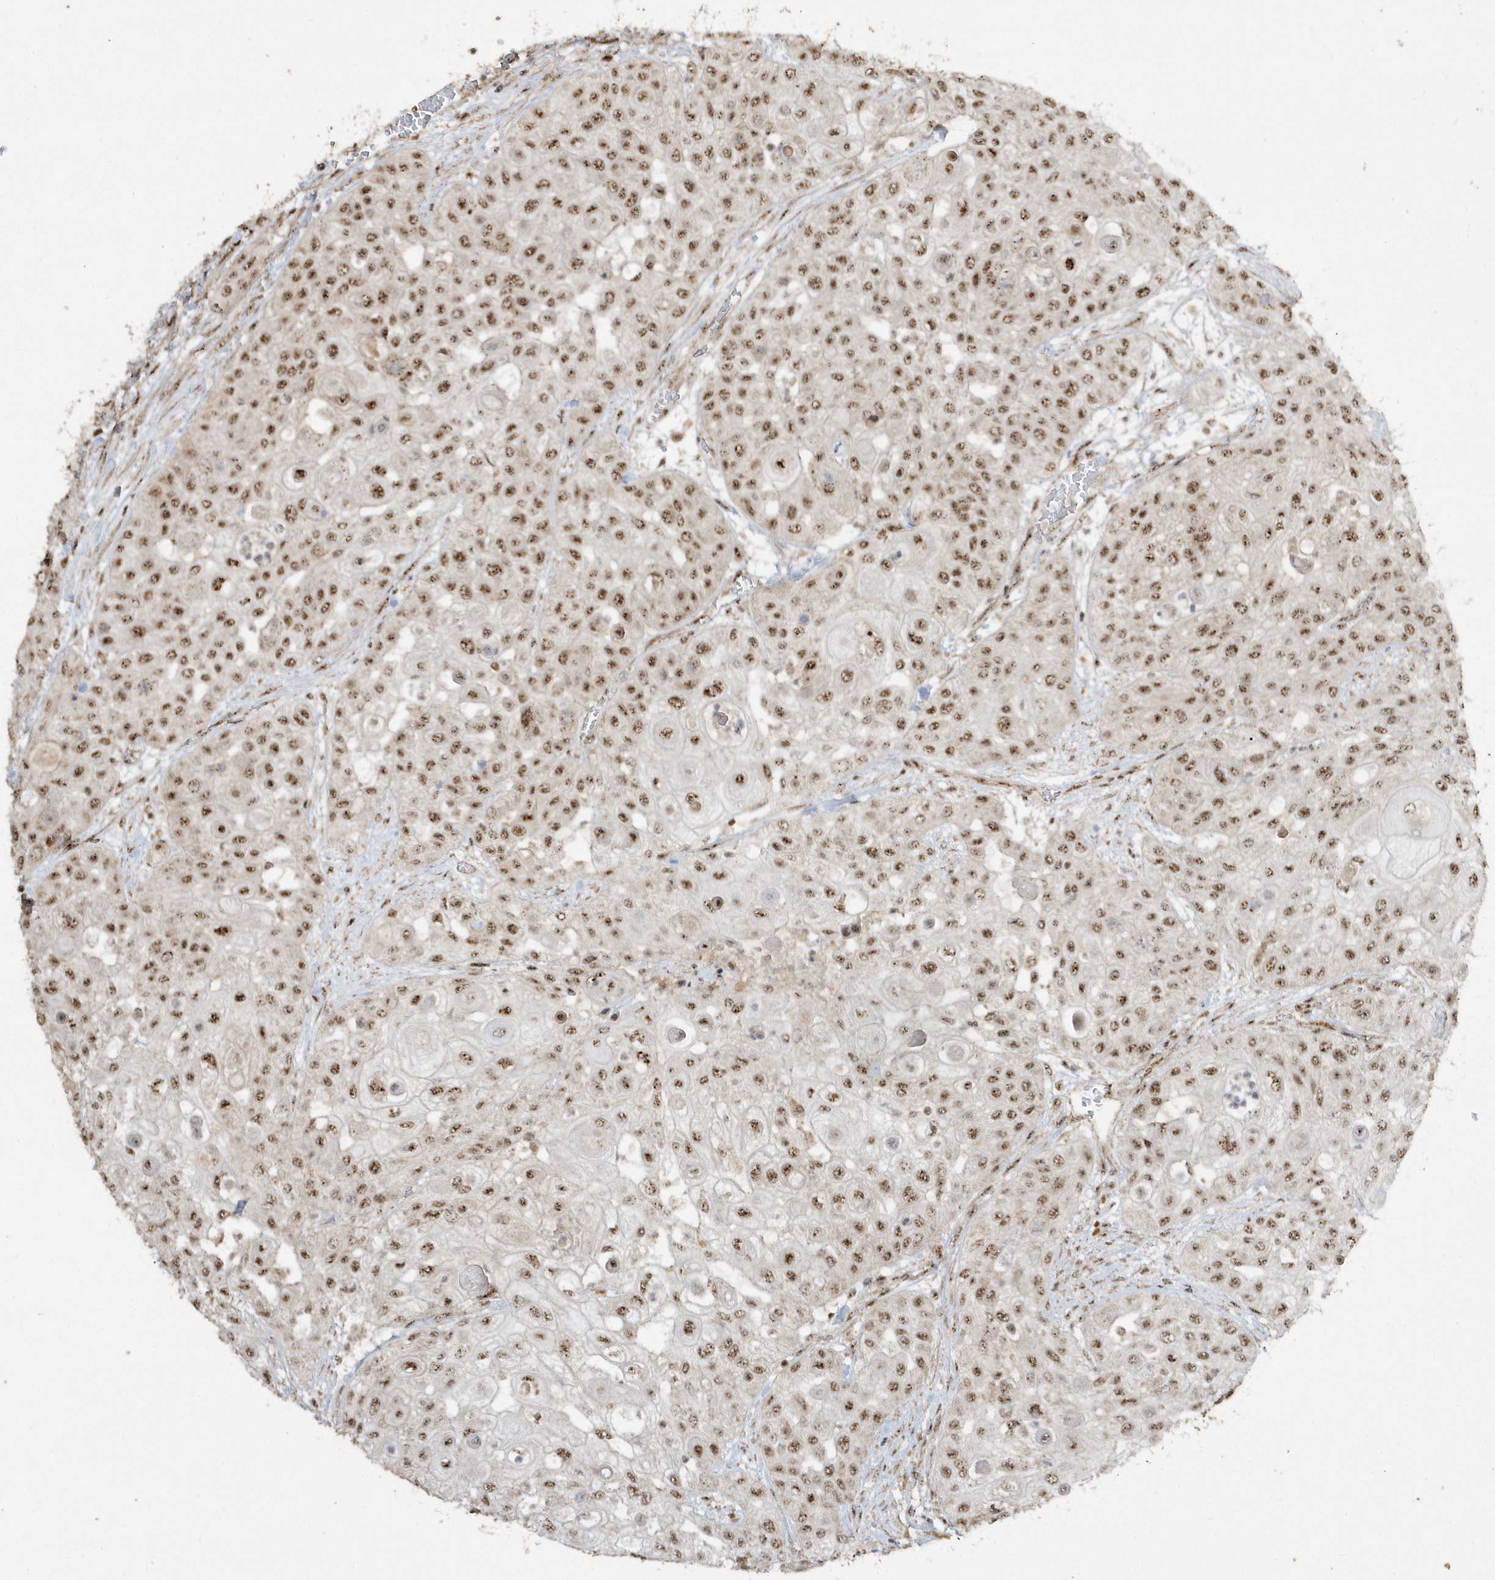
{"staining": {"intensity": "moderate", "quantity": ">75%", "location": "nuclear"}, "tissue": "urothelial cancer", "cell_type": "Tumor cells", "image_type": "cancer", "snomed": [{"axis": "morphology", "description": "Urothelial carcinoma, High grade"}, {"axis": "topography", "description": "Urinary bladder"}], "caption": "Urothelial cancer was stained to show a protein in brown. There is medium levels of moderate nuclear positivity in approximately >75% of tumor cells. The protein is shown in brown color, while the nuclei are stained blue.", "gene": "POLR3B", "patient": {"sex": "female", "age": 79}}